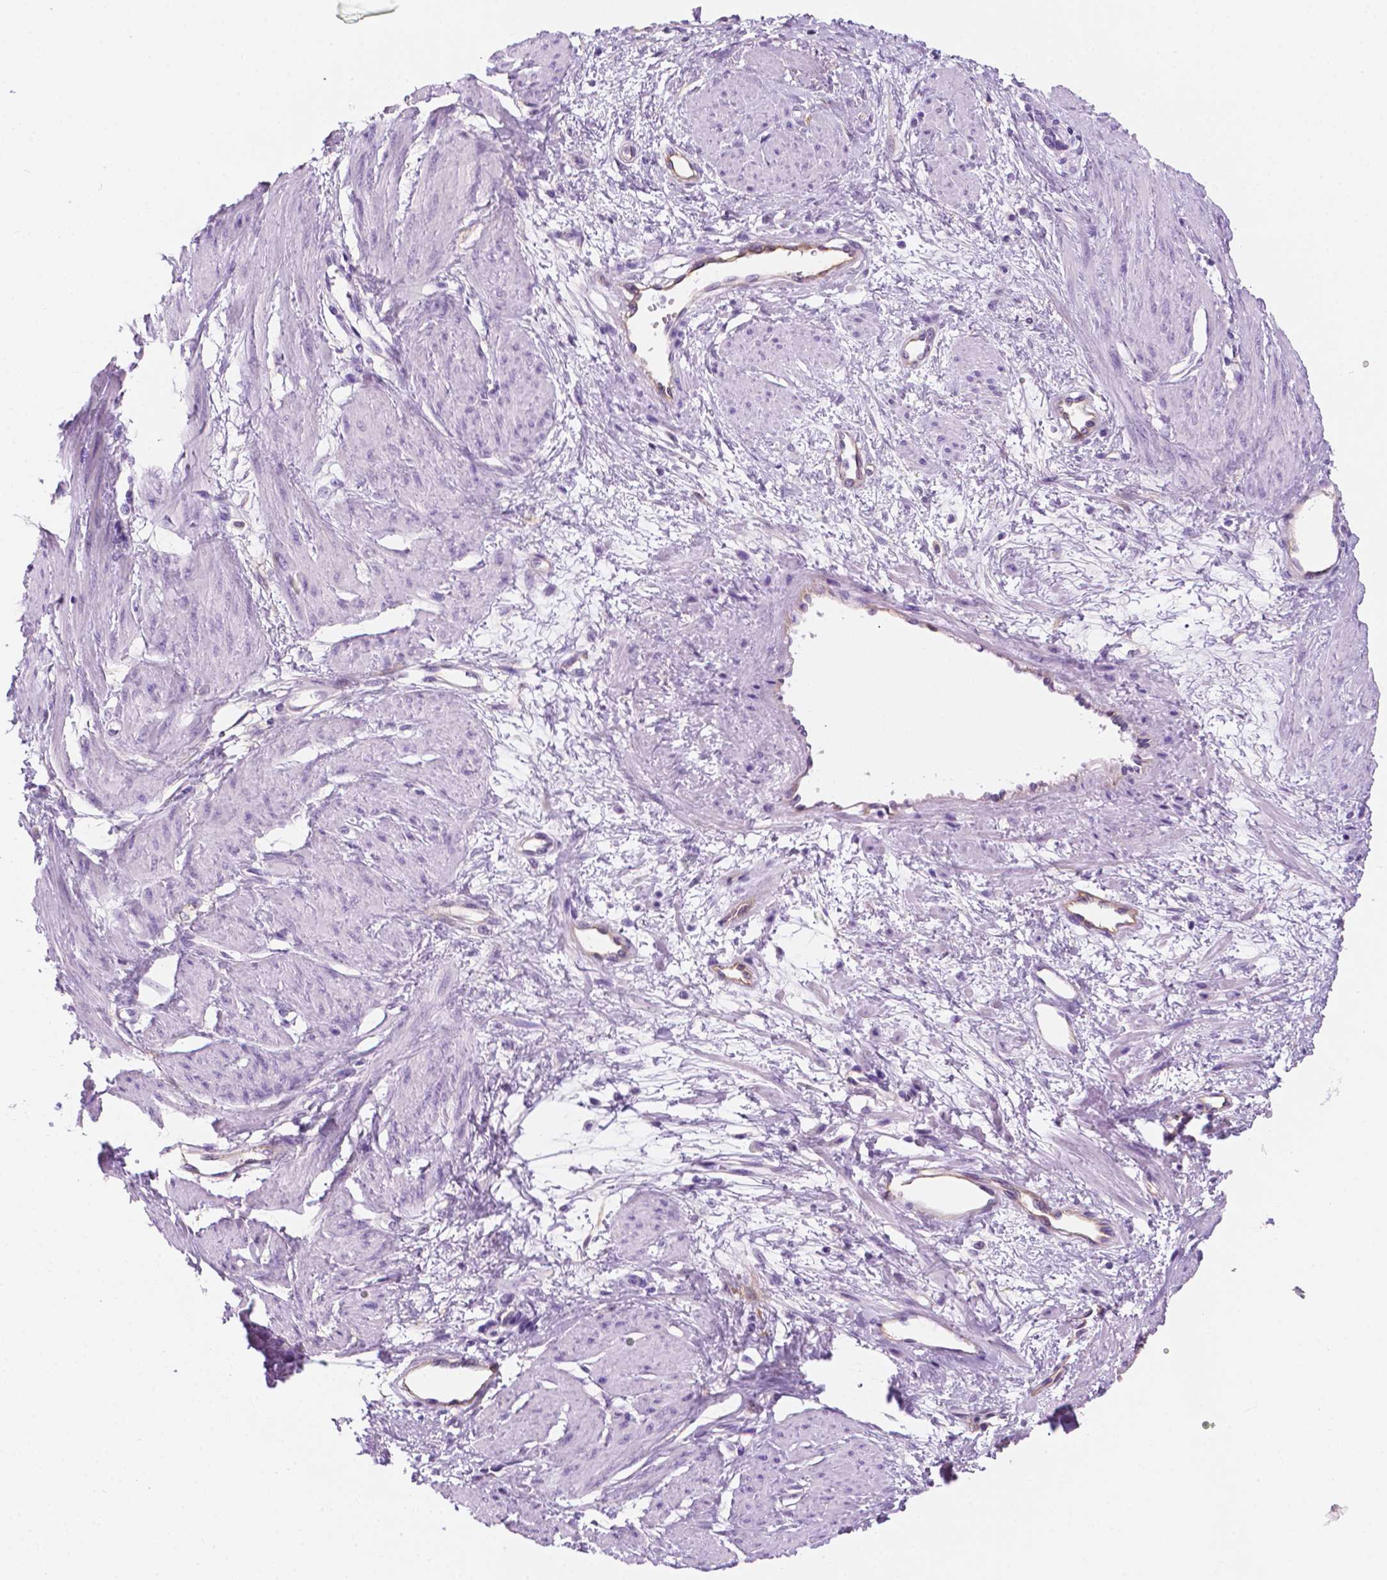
{"staining": {"intensity": "negative", "quantity": "none", "location": "none"}, "tissue": "smooth muscle", "cell_type": "Smooth muscle cells", "image_type": "normal", "snomed": [{"axis": "morphology", "description": "Normal tissue, NOS"}, {"axis": "topography", "description": "Smooth muscle"}, {"axis": "topography", "description": "Uterus"}], "caption": "Smooth muscle stained for a protein using immunohistochemistry (IHC) reveals no staining smooth muscle cells.", "gene": "PPL", "patient": {"sex": "female", "age": 39}}